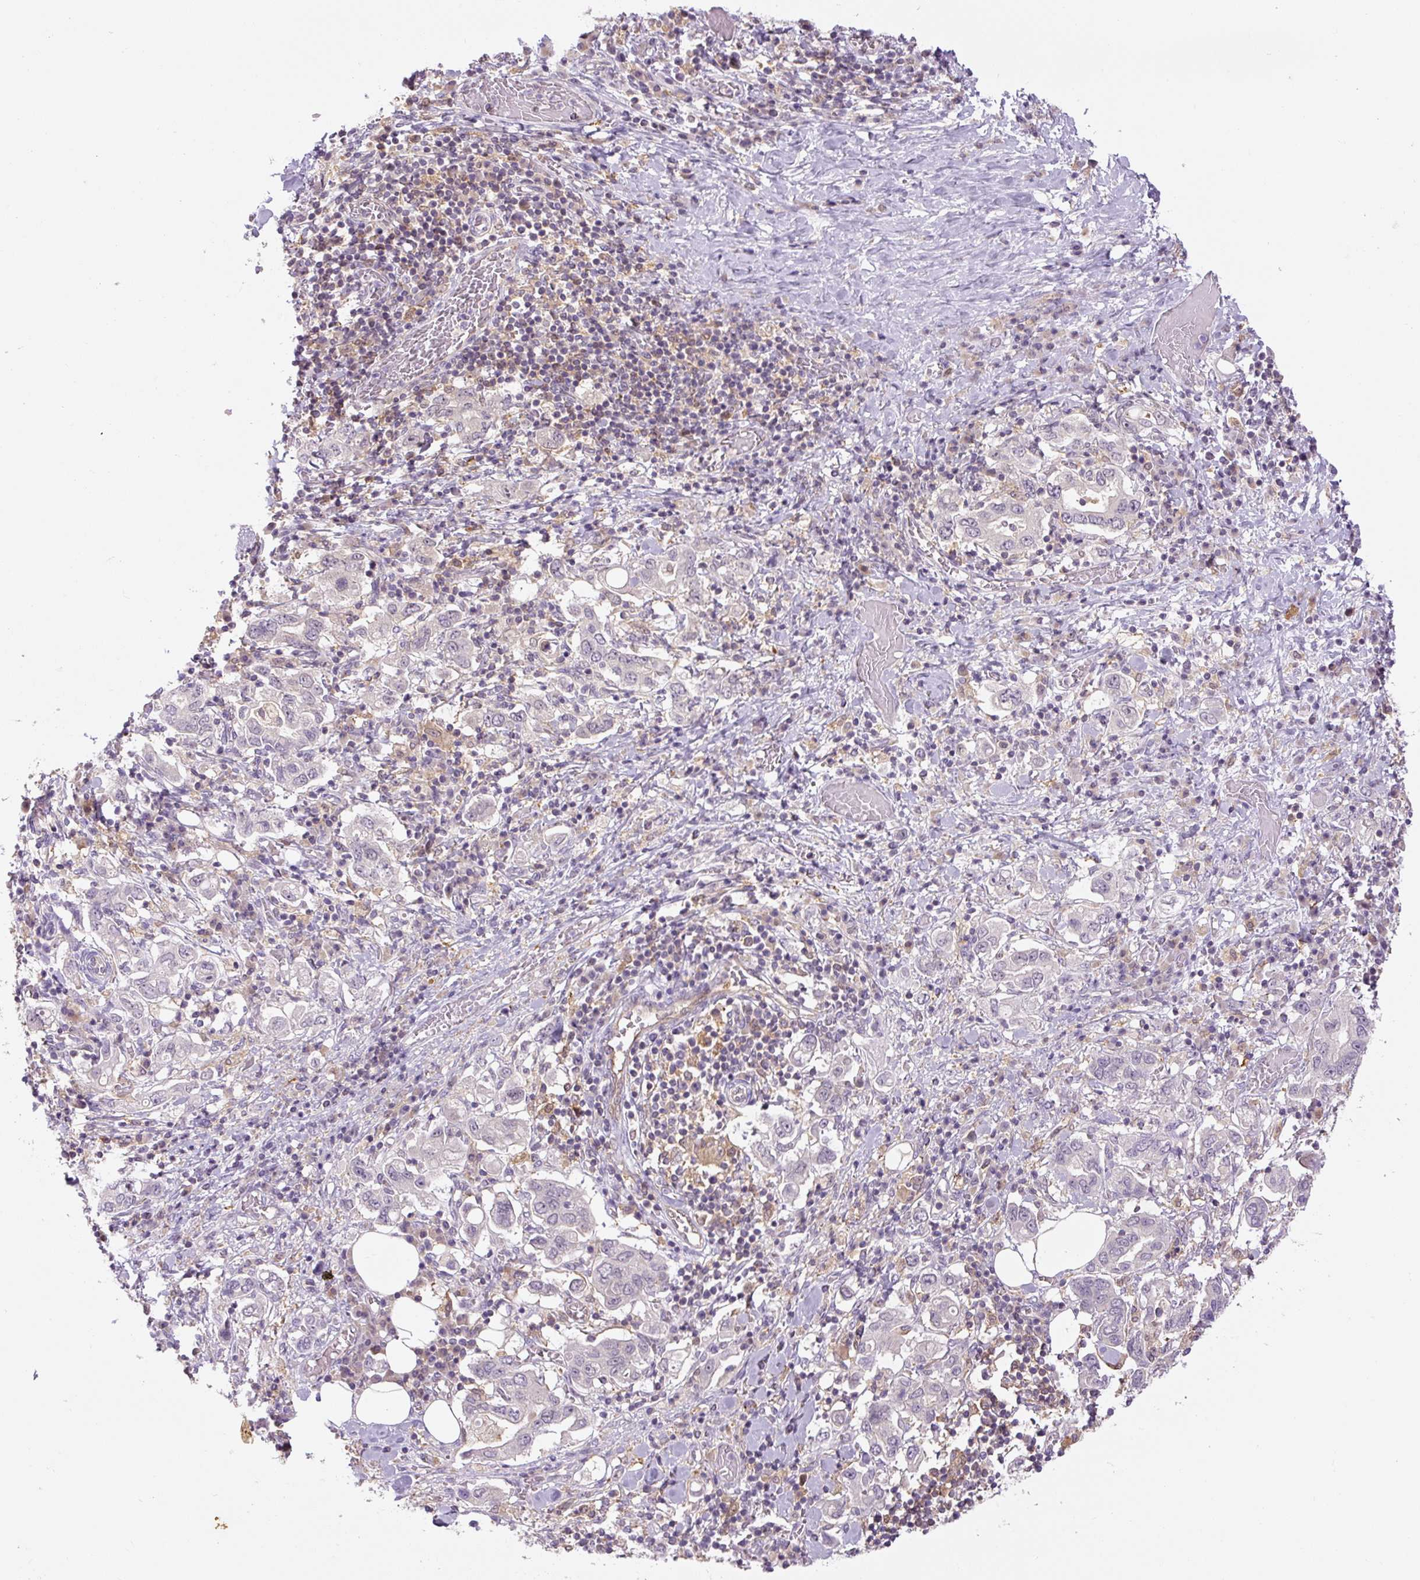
{"staining": {"intensity": "negative", "quantity": "none", "location": "none"}, "tissue": "stomach cancer", "cell_type": "Tumor cells", "image_type": "cancer", "snomed": [{"axis": "morphology", "description": "Adenocarcinoma, NOS"}, {"axis": "topography", "description": "Stomach, upper"}, {"axis": "topography", "description": "Stomach"}], "caption": "Immunohistochemistry histopathology image of neoplastic tissue: stomach cancer stained with DAB (3,3'-diaminobenzidine) demonstrates no significant protein expression in tumor cells.", "gene": "SPSB2", "patient": {"sex": "male", "age": 62}}